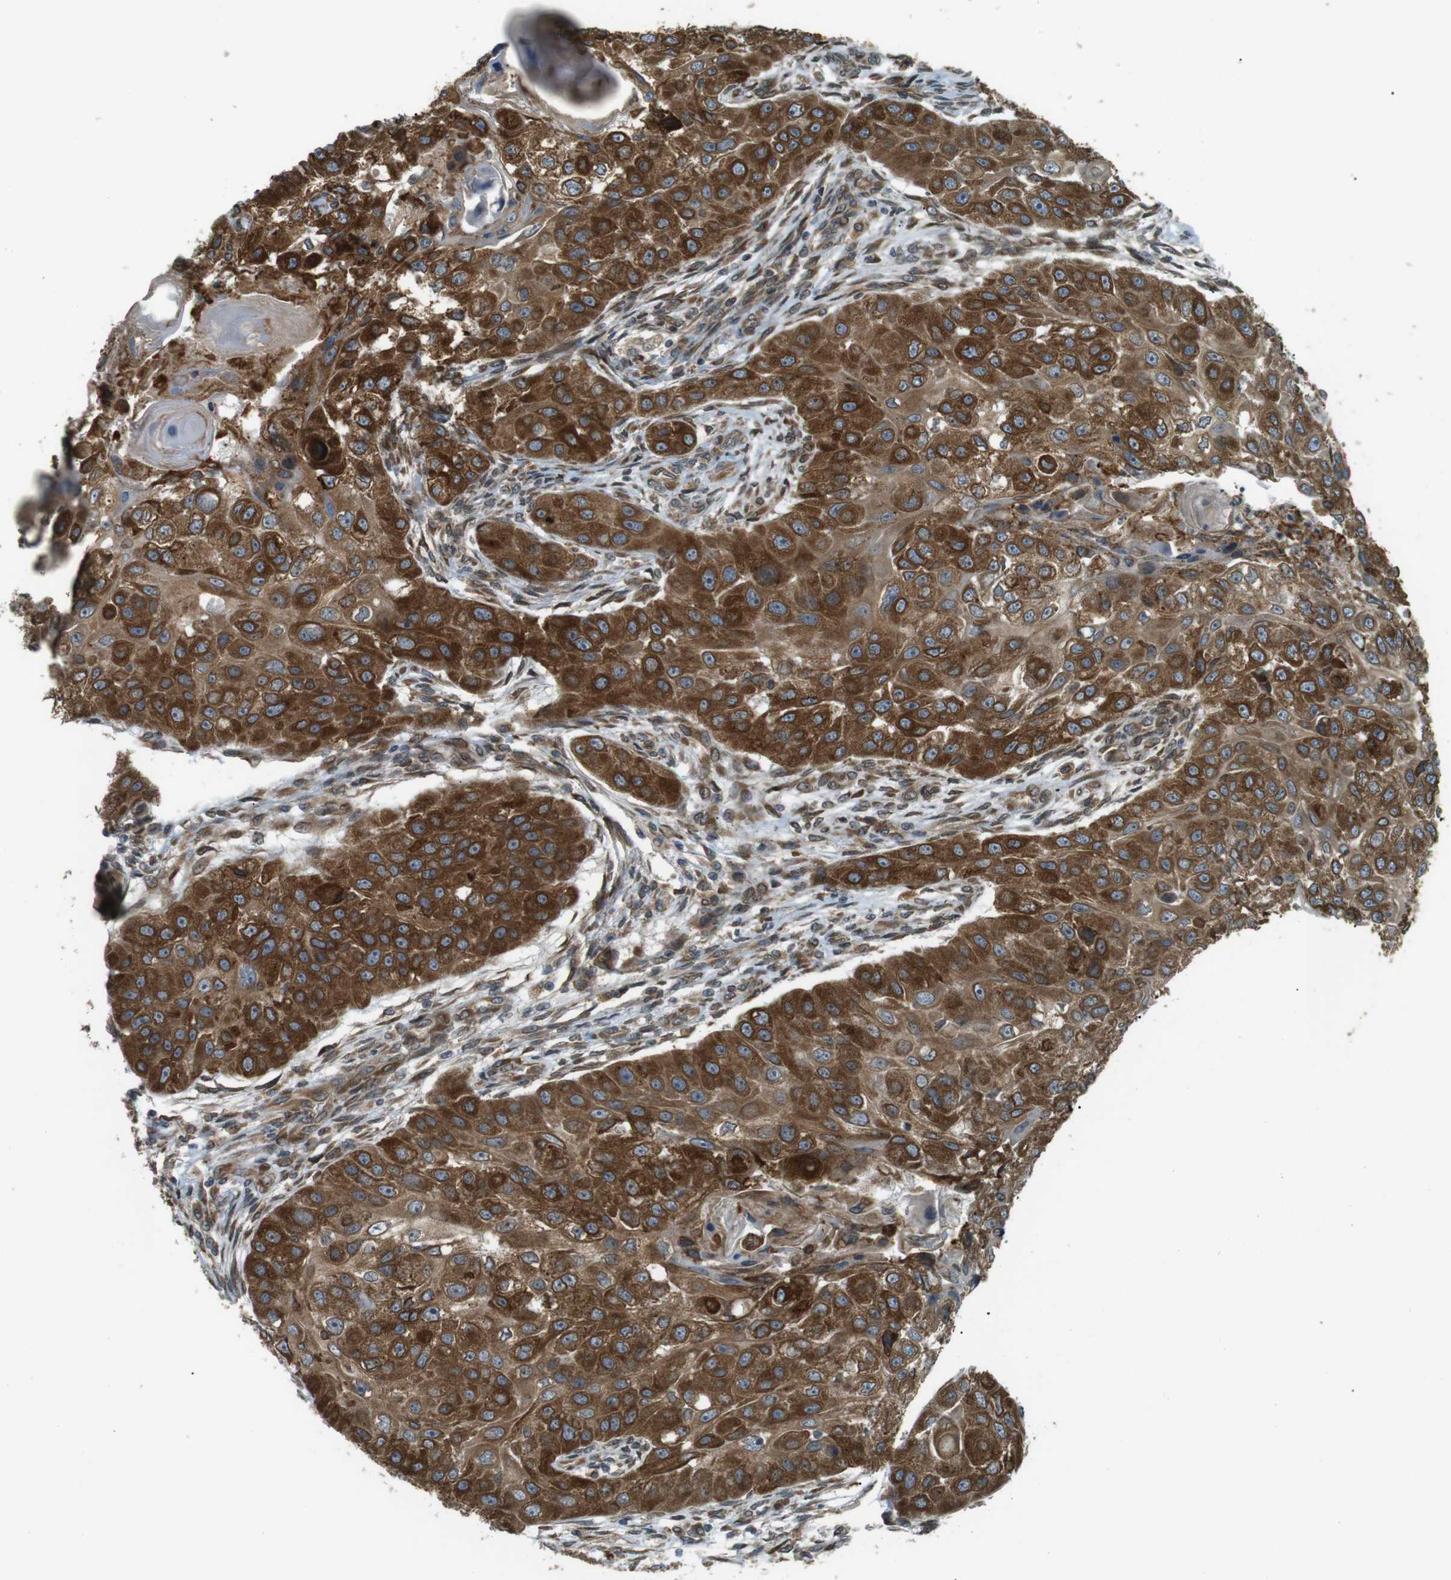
{"staining": {"intensity": "strong", "quantity": ">75%", "location": "cytoplasmic/membranous"}, "tissue": "head and neck cancer", "cell_type": "Tumor cells", "image_type": "cancer", "snomed": [{"axis": "morphology", "description": "Normal tissue, NOS"}, {"axis": "morphology", "description": "Squamous cell carcinoma, NOS"}, {"axis": "topography", "description": "Skeletal muscle"}, {"axis": "topography", "description": "Head-Neck"}], "caption": "The immunohistochemical stain highlights strong cytoplasmic/membranous positivity in tumor cells of head and neck cancer tissue.", "gene": "TMED4", "patient": {"sex": "male", "age": 51}}